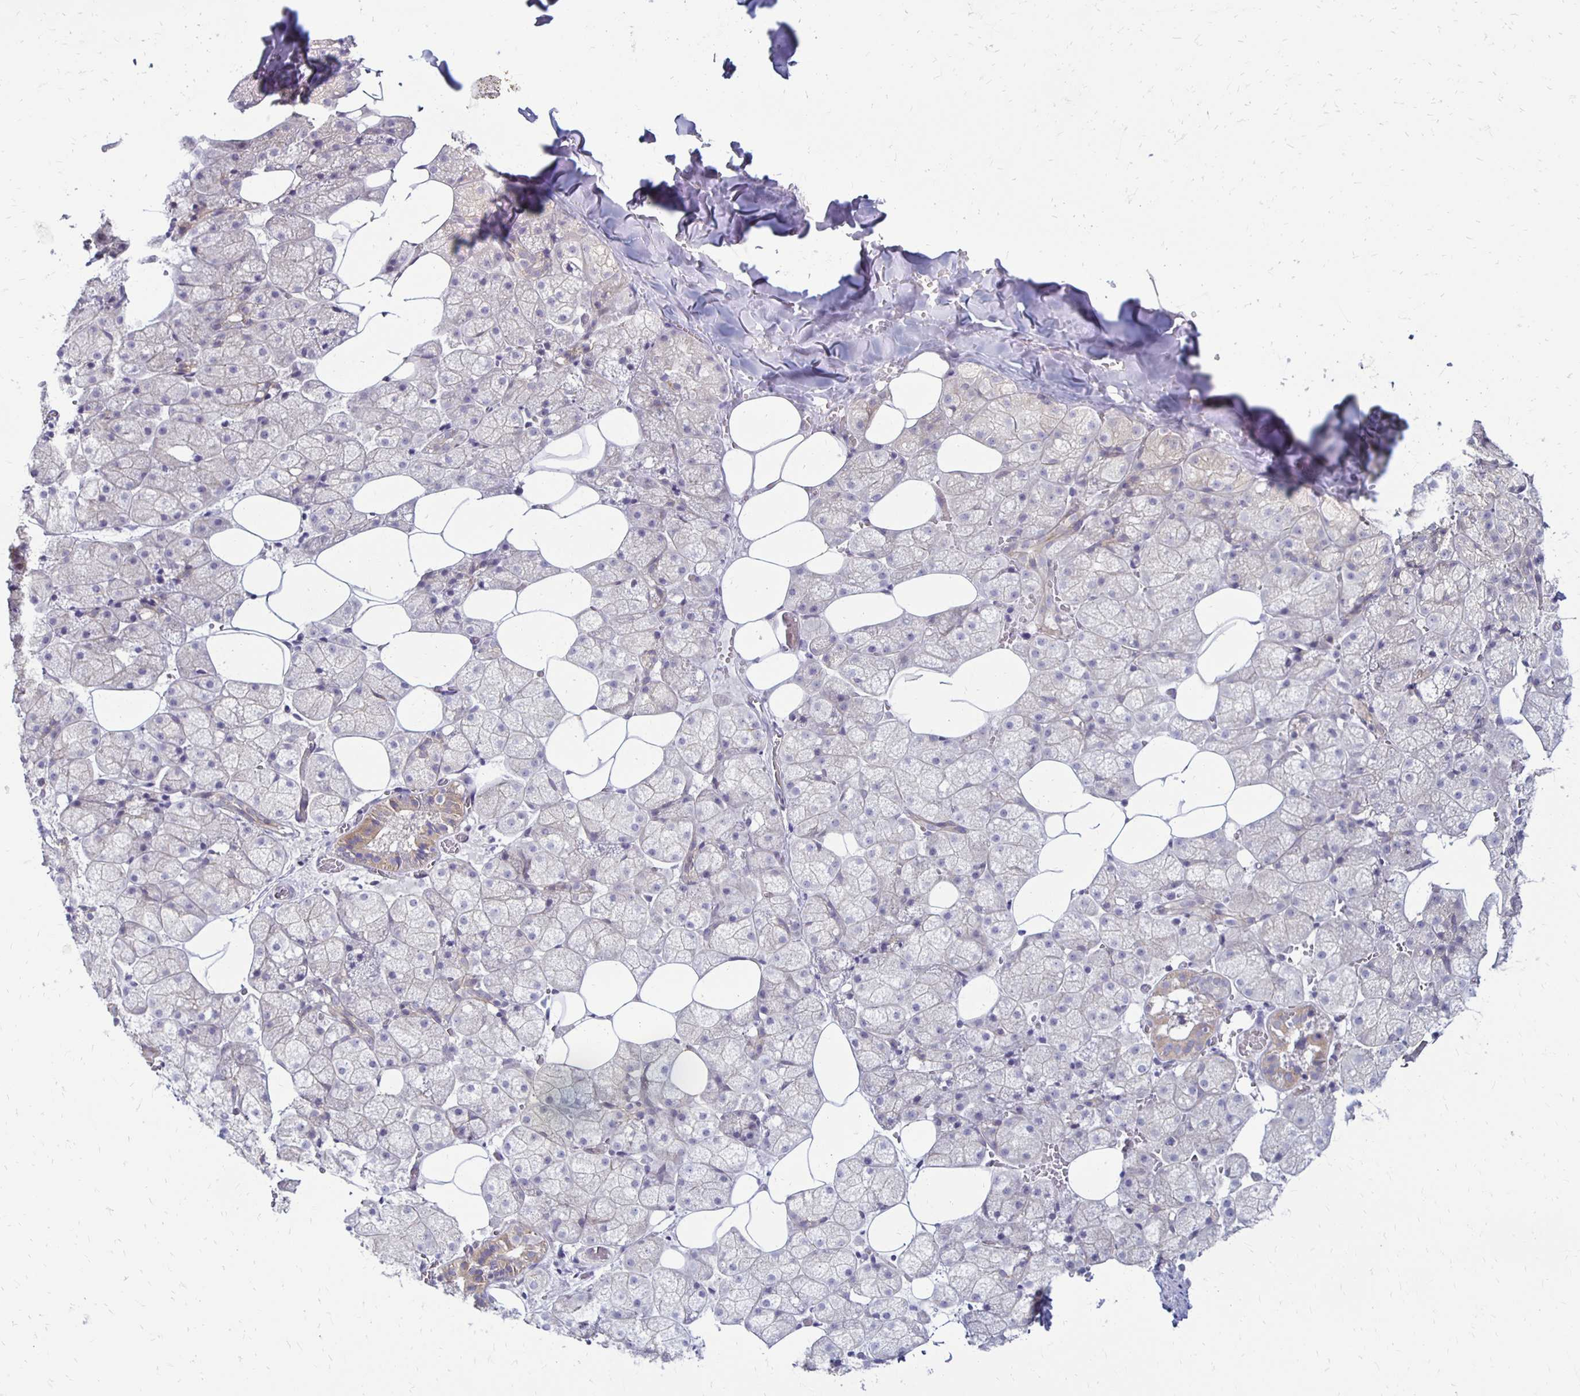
{"staining": {"intensity": "moderate", "quantity": "<25%", "location": "cytoplasmic/membranous"}, "tissue": "salivary gland", "cell_type": "Glandular cells", "image_type": "normal", "snomed": [{"axis": "morphology", "description": "Normal tissue, NOS"}, {"axis": "topography", "description": "Salivary gland"}, {"axis": "topography", "description": "Peripheral nerve tissue"}], "caption": "Glandular cells show moderate cytoplasmic/membranous expression in approximately <25% of cells in benign salivary gland.", "gene": "KATNBL1", "patient": {"sex": "male", "age": 38}}